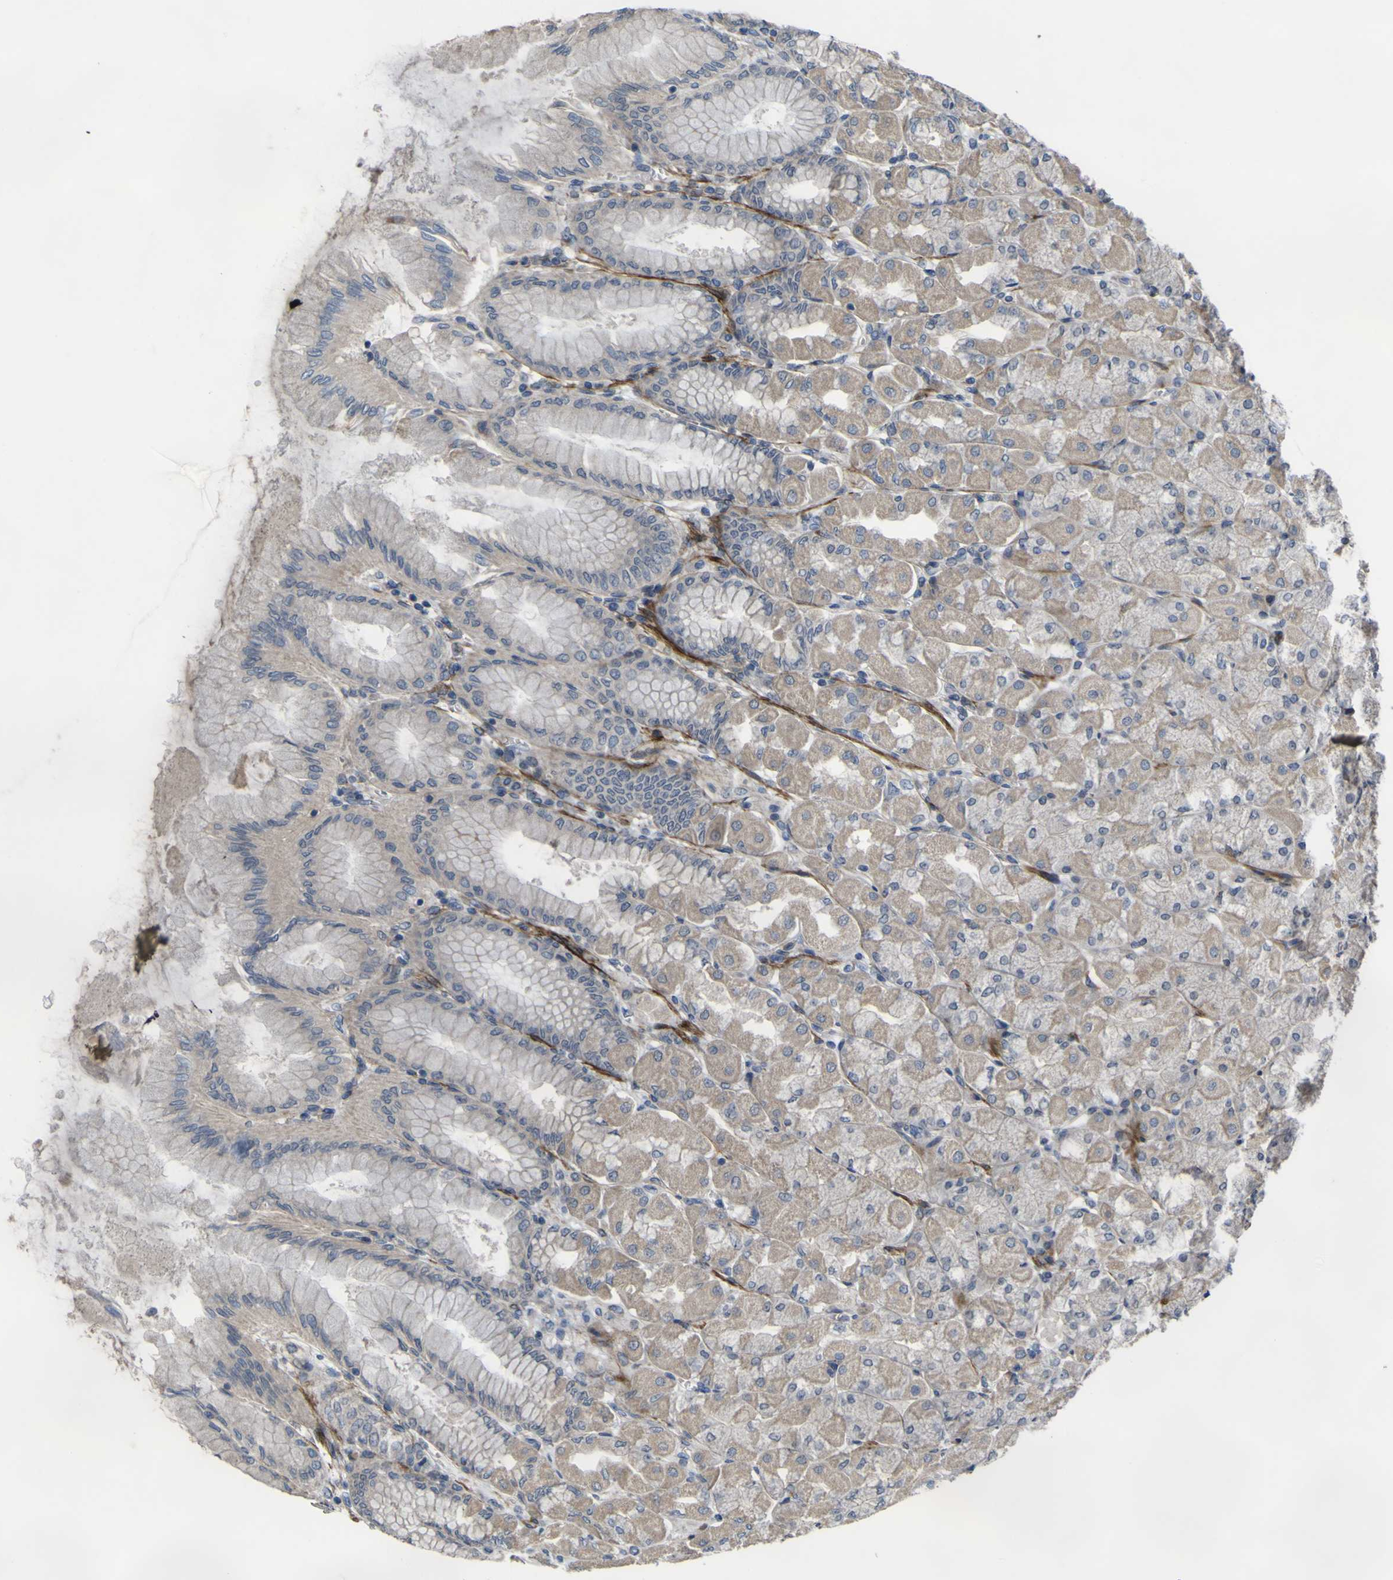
{"staining": {"intensity": "weak", "quantity": "25%-75%", "location": "cytoplasmic/membranous"}, "tissue": "stomach", "cell_type": "Glandular cells", "image_type": "normal", "snomed": [{"axis": "morphology", "description": "Normal tissue, NOS"}, {"axis": "topography", "description": "Stomach, upper"}], "caption": "The image shows staining of normal stomach, revealing weak cytoplasmic/membranous protein staining (brown color) within glandular cells.", "gene": "GPLD1", "patient": {"sex": "female", "age": 56}}